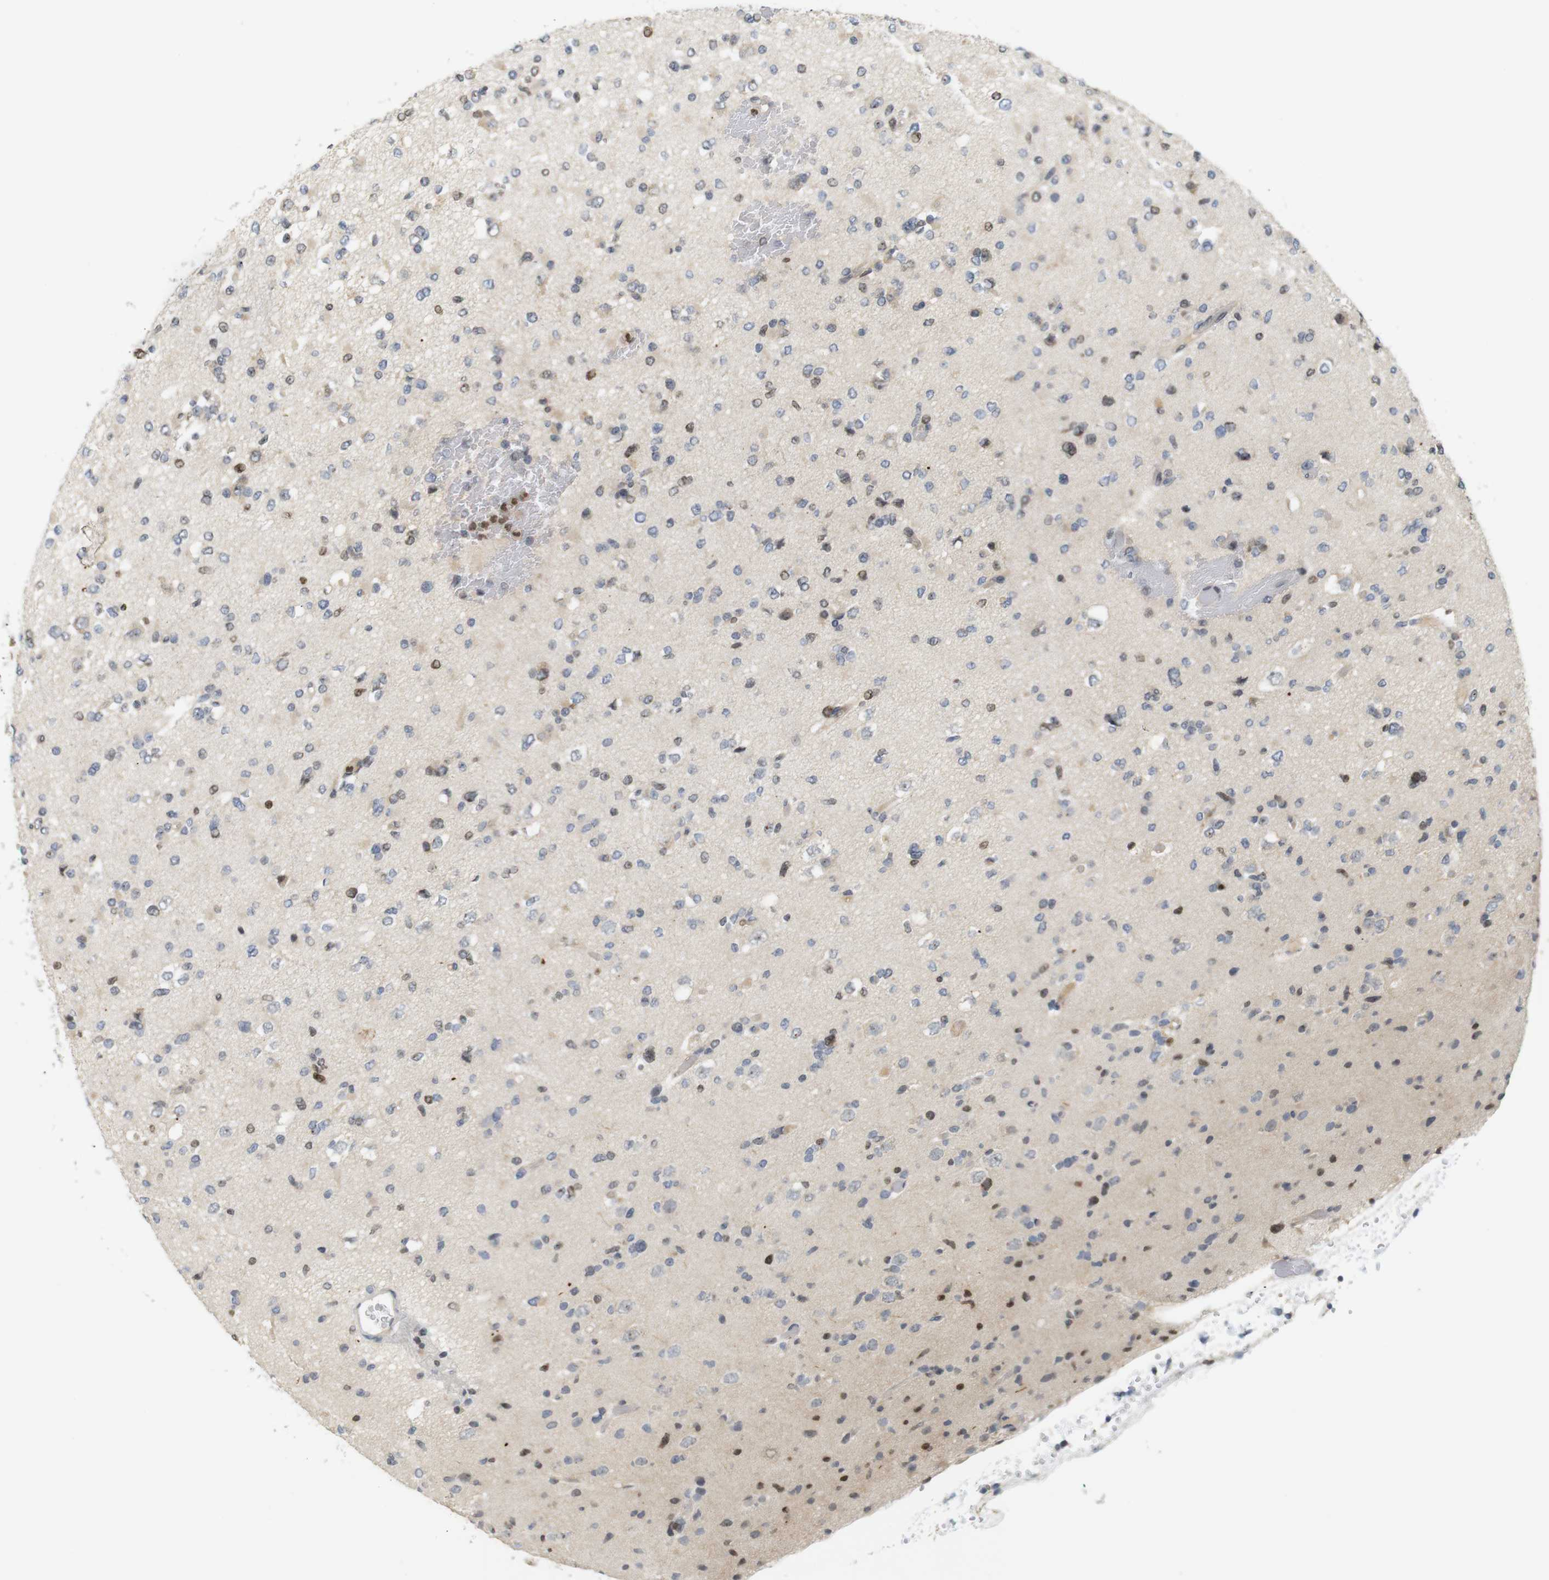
{"staining": {"intensity": "weak", "quantity": "<25%", "location": "nuclear"}, "tissue": "glioma", "cell_type": "Tumor cells", "image_type": "cancer", "snomed": [{"axis": "morphology", "description": "Glioma, malignant, Low grade"}, {"axis": "topography", "description": "Brain"}], "caption": "The immunohistochemistry image has no significant staining in tumor cells of glioma tissue.", "gene": "MBD1", "patient": {"sex": "female", "age": 22}}